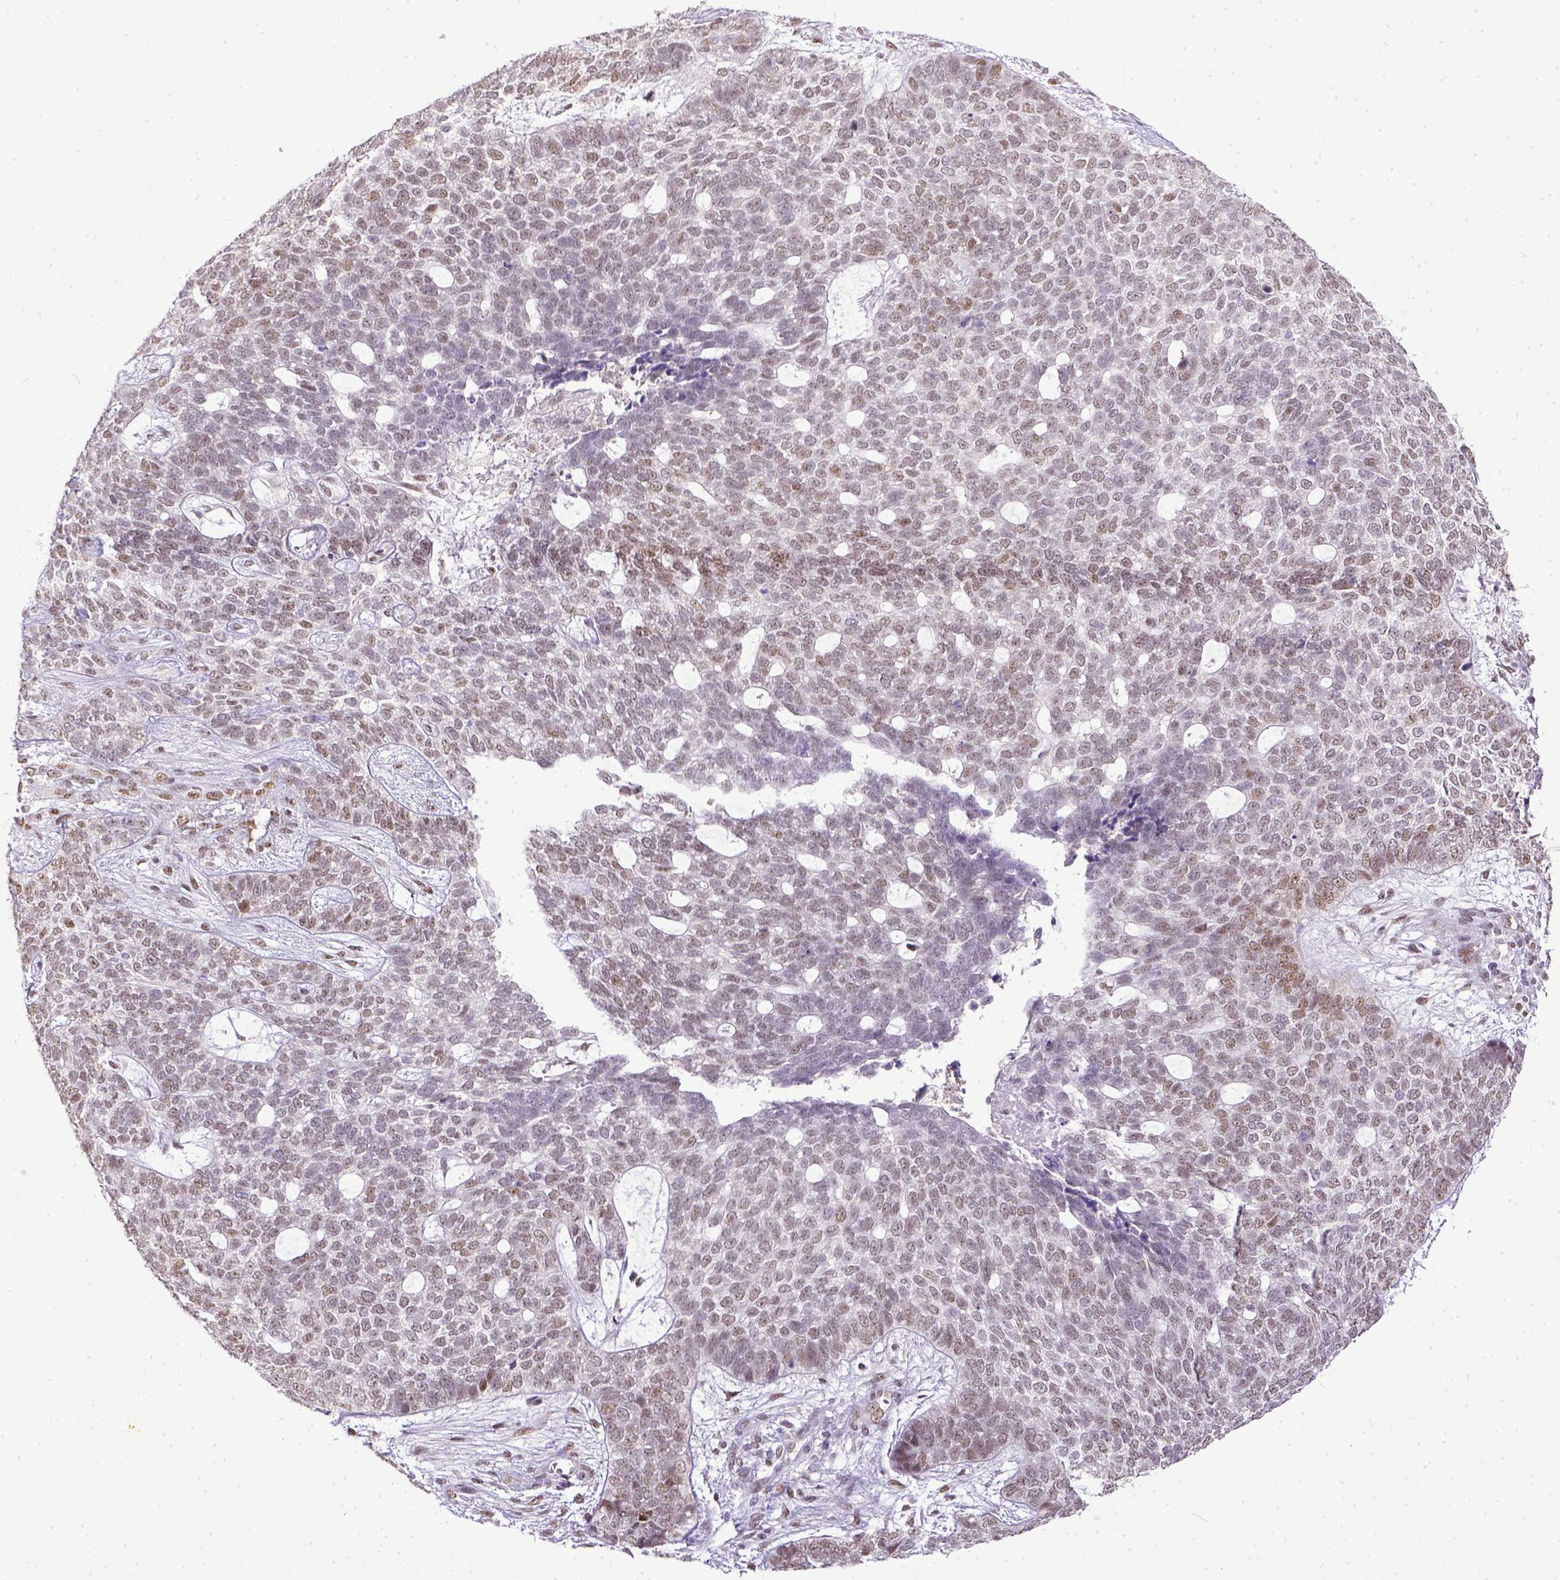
{"staining": {"intensity": "weak", "quantity": ">75%", "location": "nuclear"}, "tissue": "skin cancer", "cell_type": "Tumor cells", "image_type": "cancer", "snomed": [{"axis": "morphology", "description": "Basal cell carcinoma"}, {"axis": "topography", "description": "Skin"}], "caption": "Protein staining of basal cell carcinoma (skin) tissue reveals weak nuclear positivity in about >75% of tumor cells.", "gene": "ERCC1", "patient": {"sex": "female", "age": 69}}